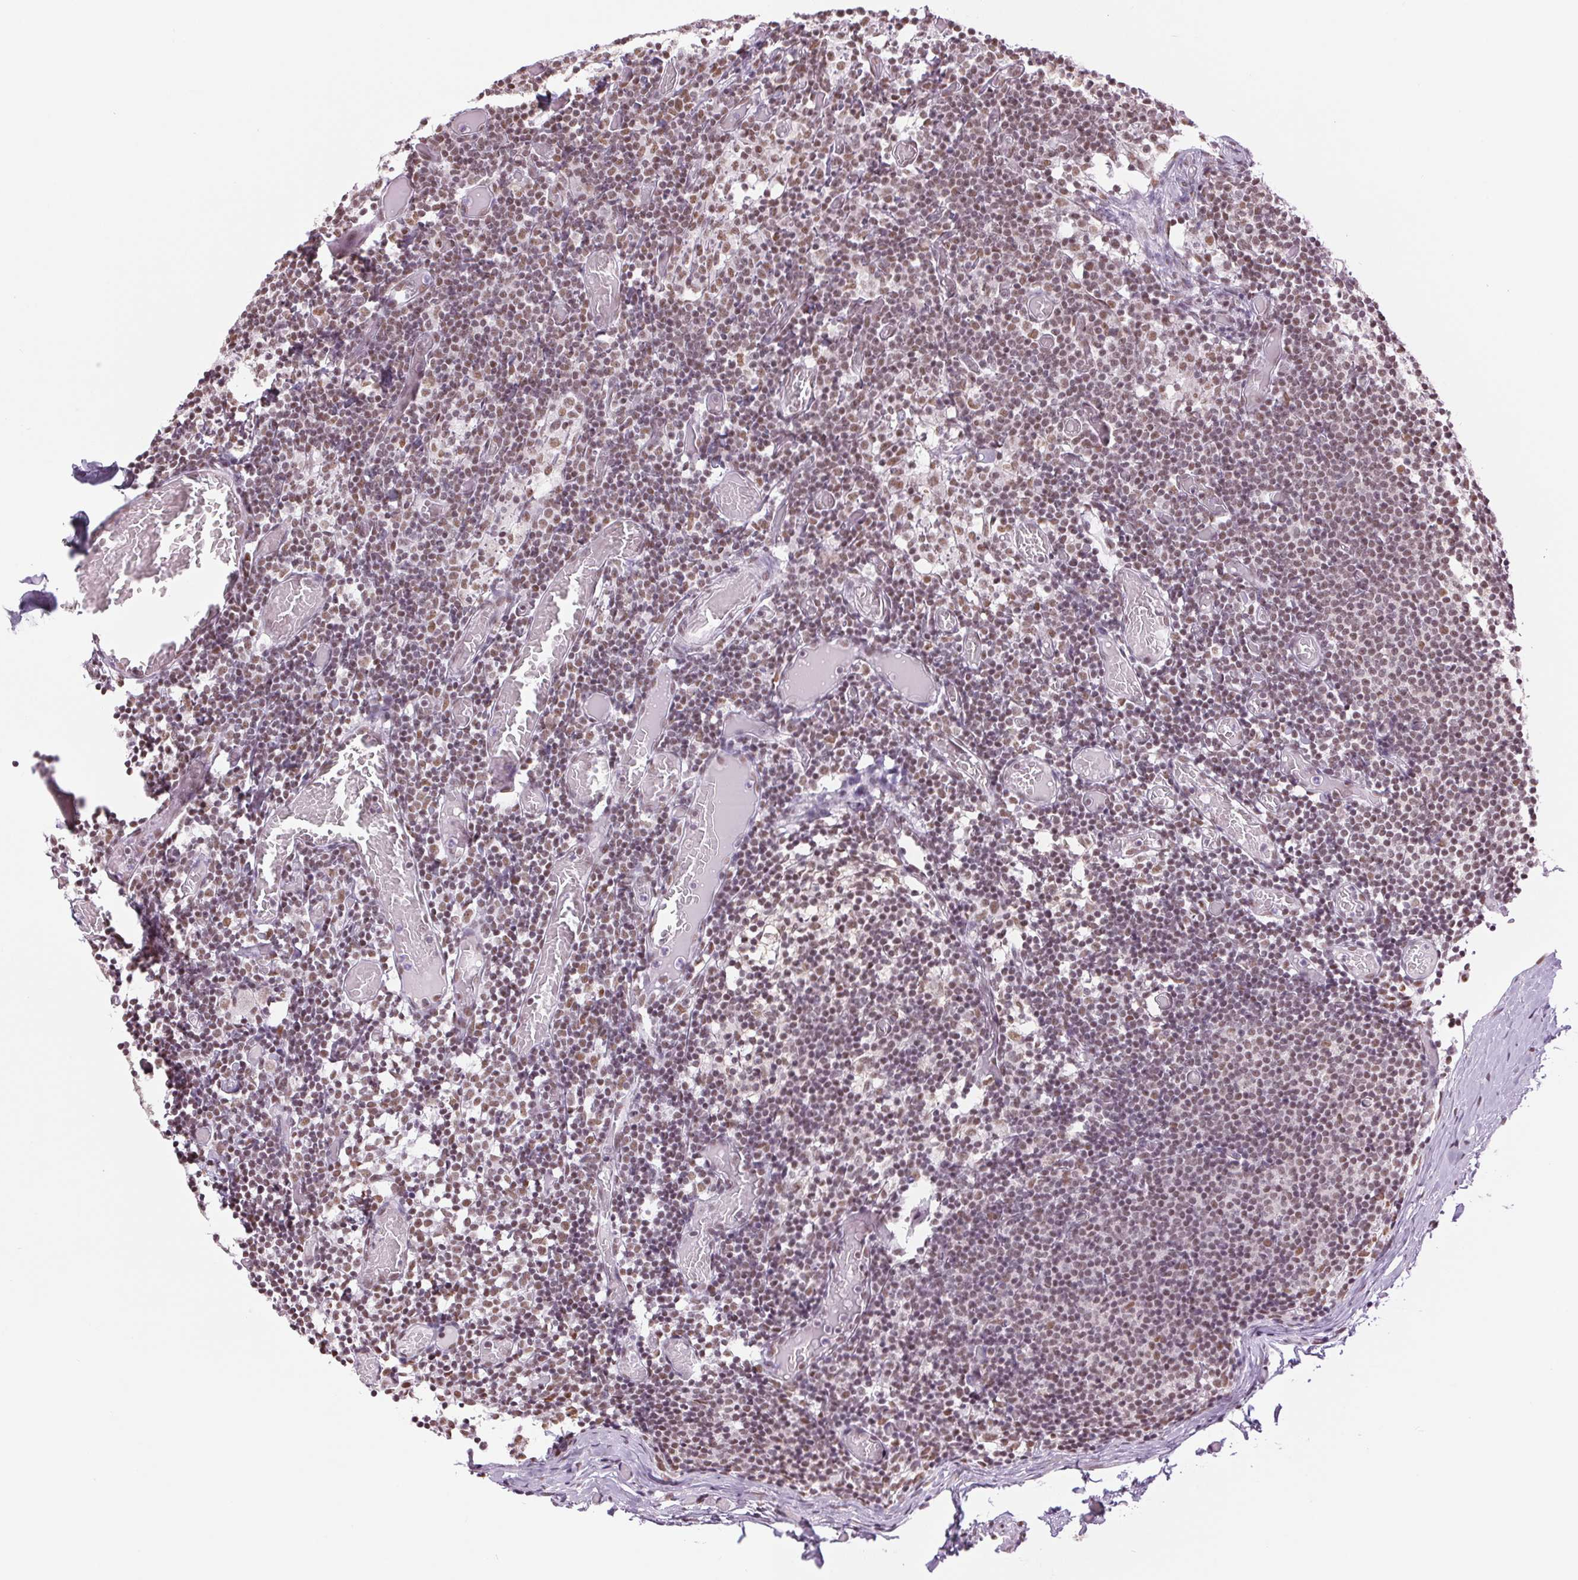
{"staining": {"intensity": "moderate", "quantity": "25%-75%", "location": "nuclear"}, "tissue": "lymph node", "cell_type": "Non-germinal center cells", "image_type": "normal", "snomed": [{"axis": "morphology", "description": "Normal tissue, NOS"}, {"axis": "topography", "description": "Lymph node"}], "caption": "Protein analysis of benign lymph node reveals moderate nuclear expression in approximately 25%-75% of non-germinal center cells.", "gene": "ZFR2", "patient": {"sex": "female", "age": 41}}